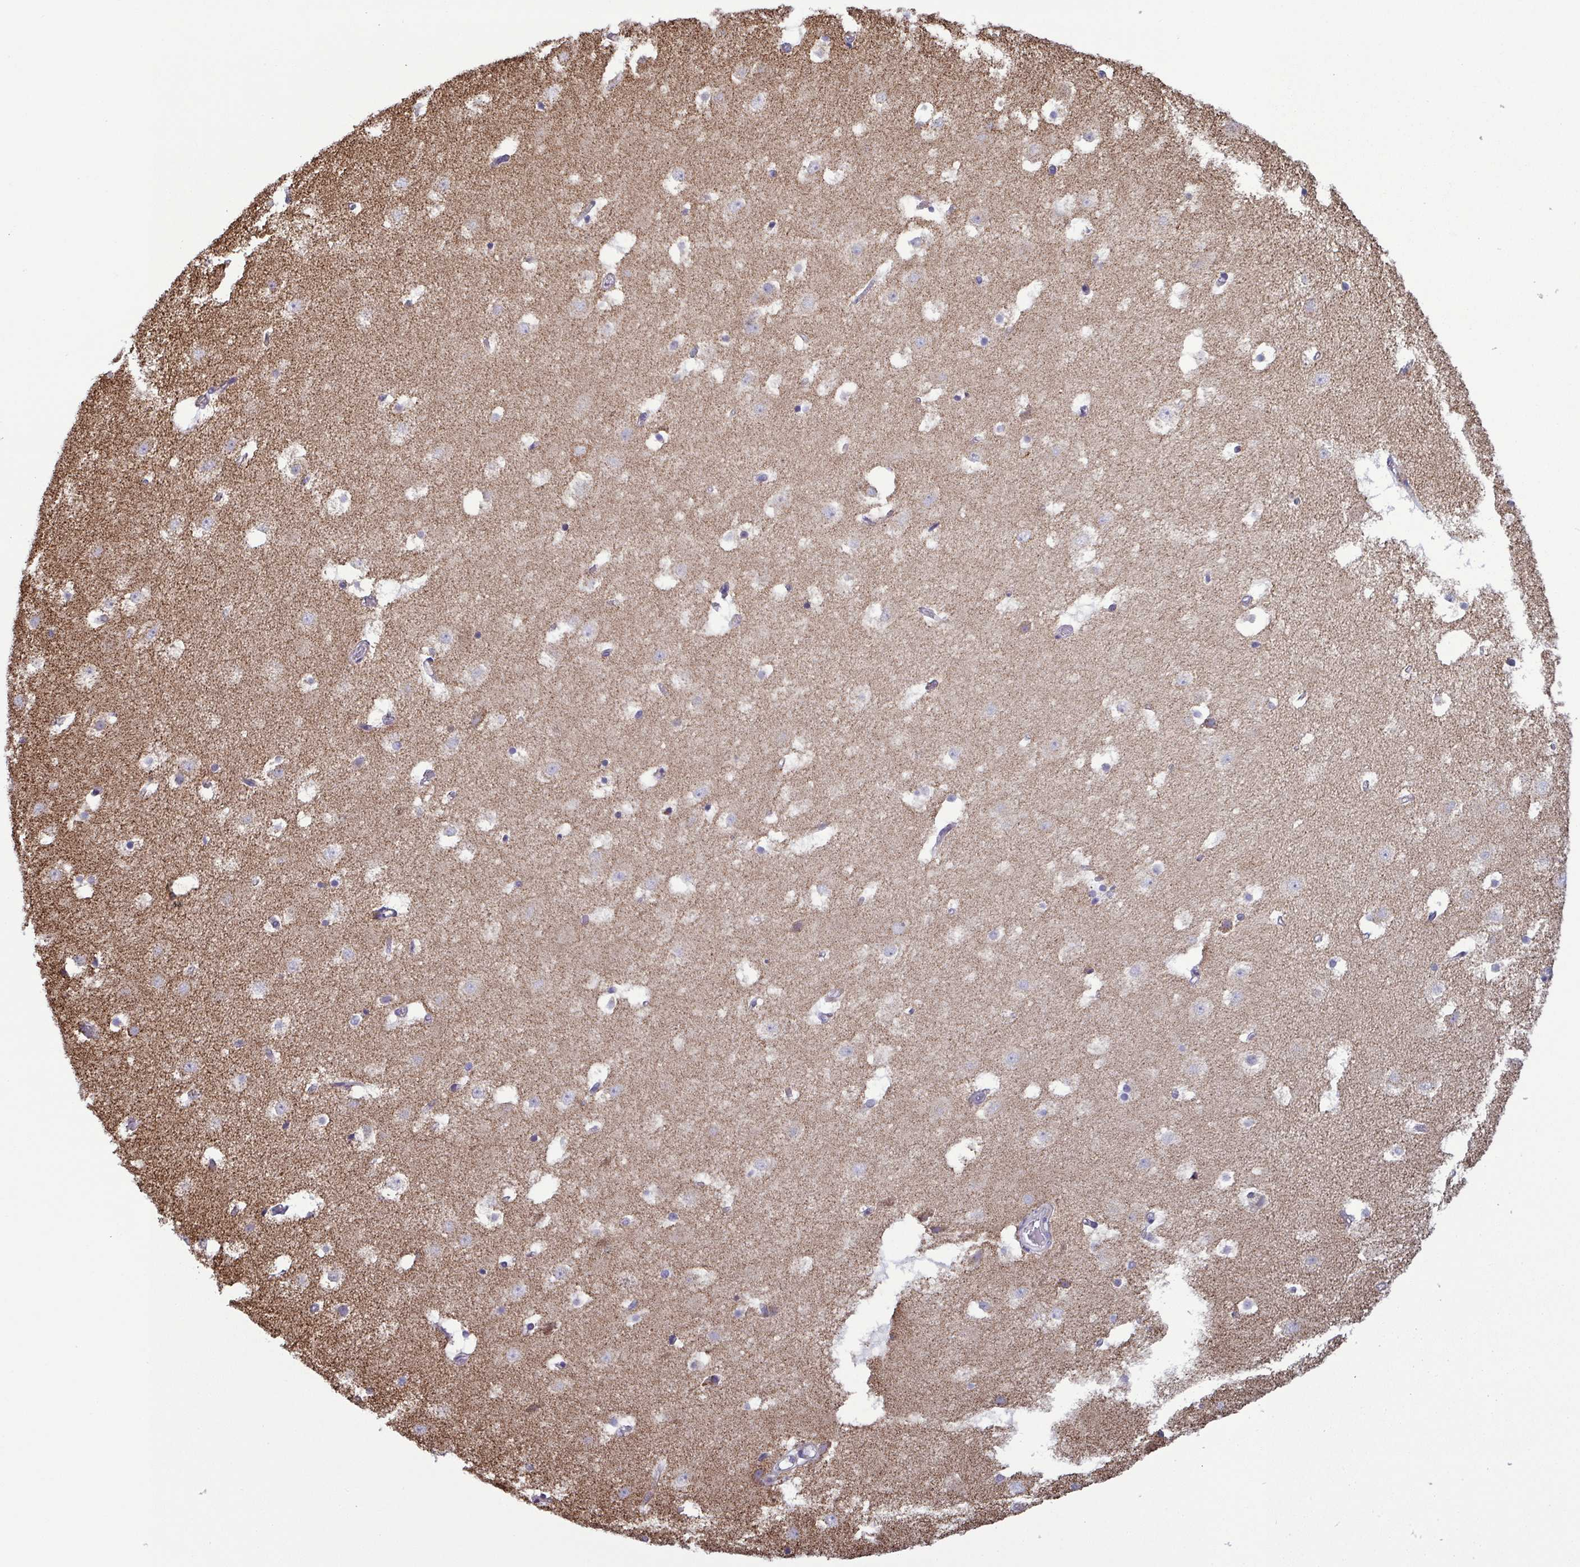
{"staining": {"intensity": "negative", "quantity": "none", "location": "none"}, "tissue": "hippocampus", "cell_type": "Glial cells", "image_type": "normal", "snomed": [{"axis": "morphology", "description": "Normal tissue, NOS"}, {"axis": "topography", "description": "Hippocampus"}], "caption": "IHC micrograph of benign human hippocampus stained for a protein (brown), which reveals no staining in glial cells. (DAB immunohistochemistry visualized using brightfield microscopy, high magnification).", "gene": "CSDE1", "patient": {"sex": "female", "age": 52}}